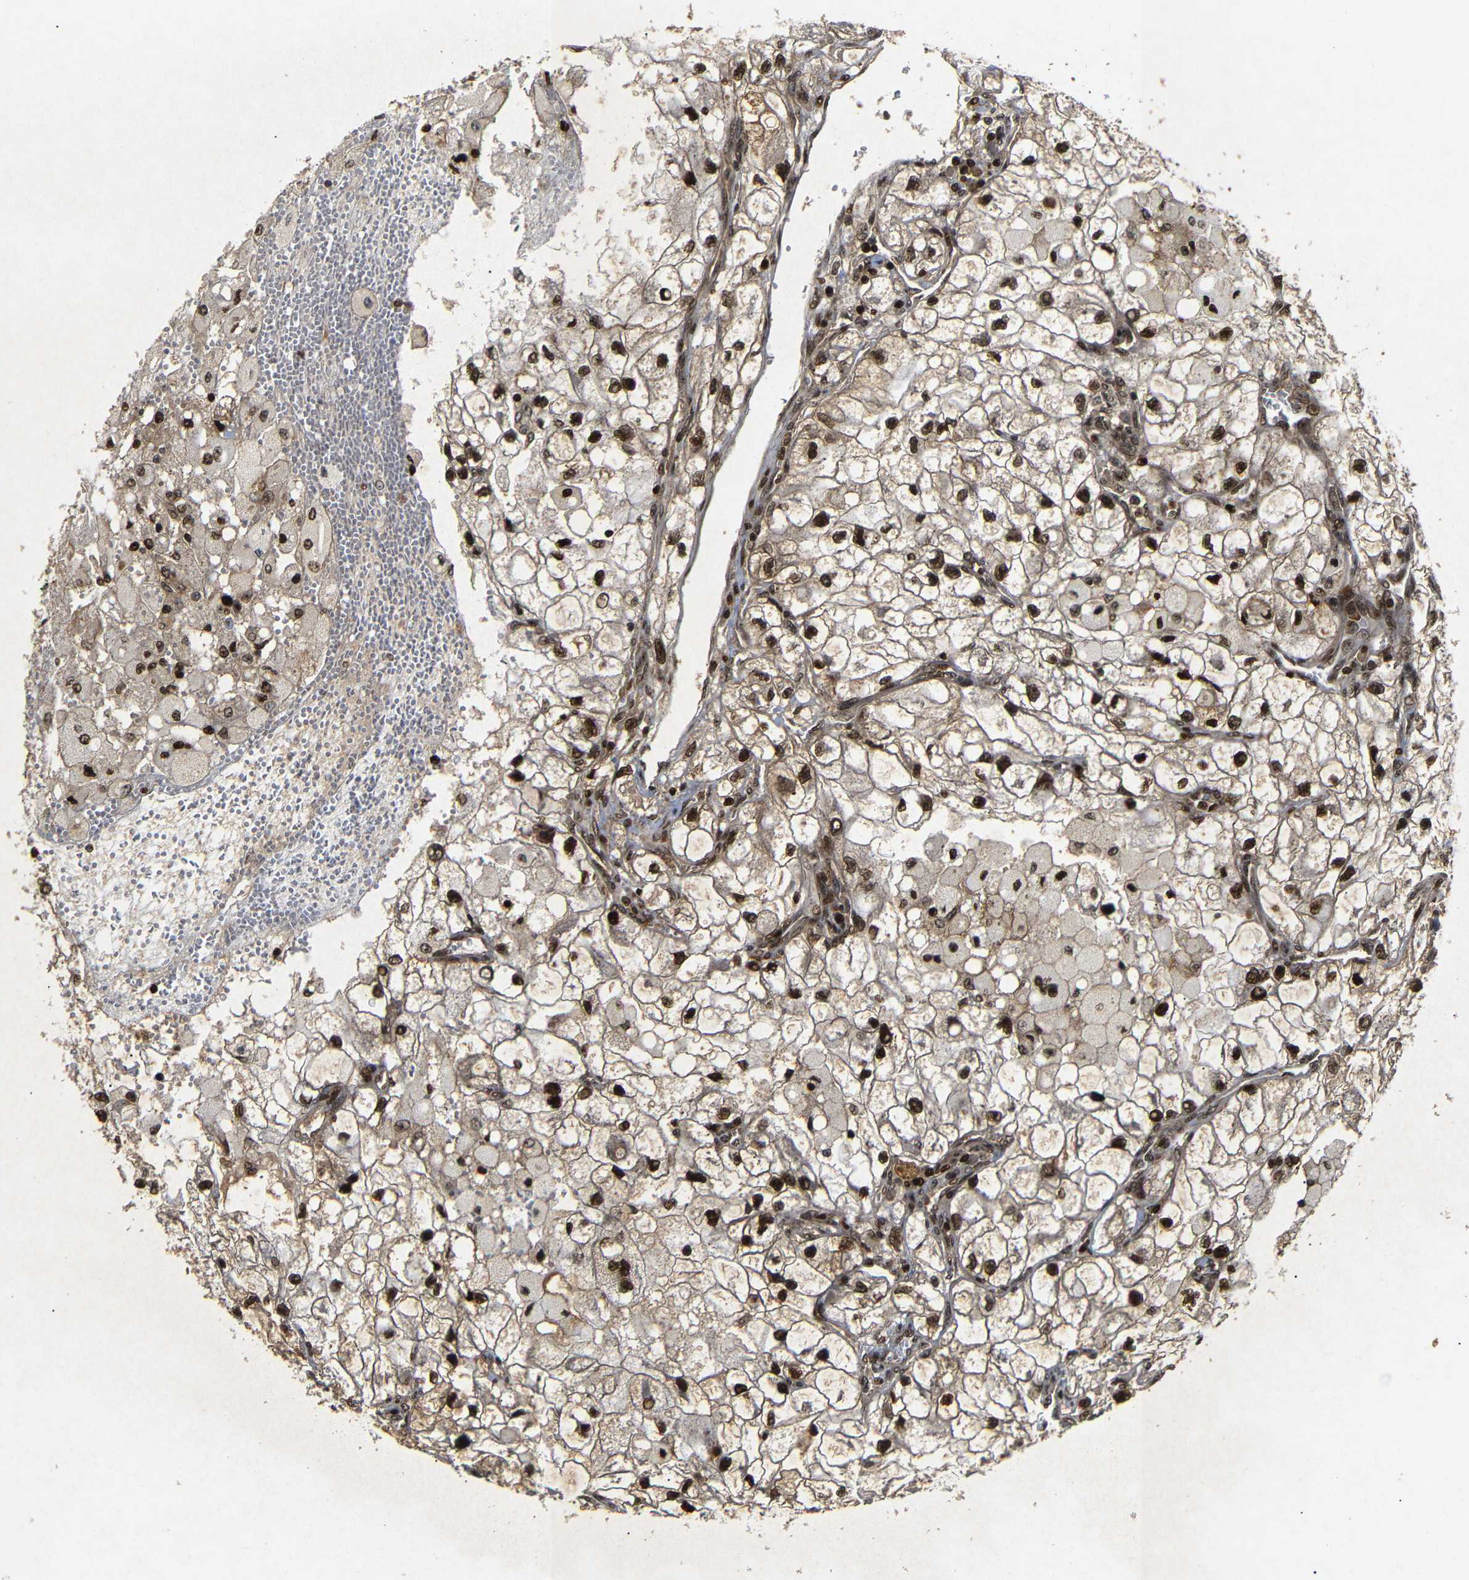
{"staining": {"intensity": "strong", "quantity": ">75%", "location": "nuclear"}, "tissue": "renal cancer", "cell_type": "Tumor cells", "image_type": "cancer", "snomed": [{"axis": "morphology", "description": "Adenocarcinoma, NOS"}, {"axis": "topography", "description": "Kidney"}], "caption": "This is a photomicrograph of immunohistochemistry staining of renal cancer, which shows strong positivity in the nuclear of tumor cells.", "gene": "KIF23", "patient": {"sex": "female", "age": 70}}